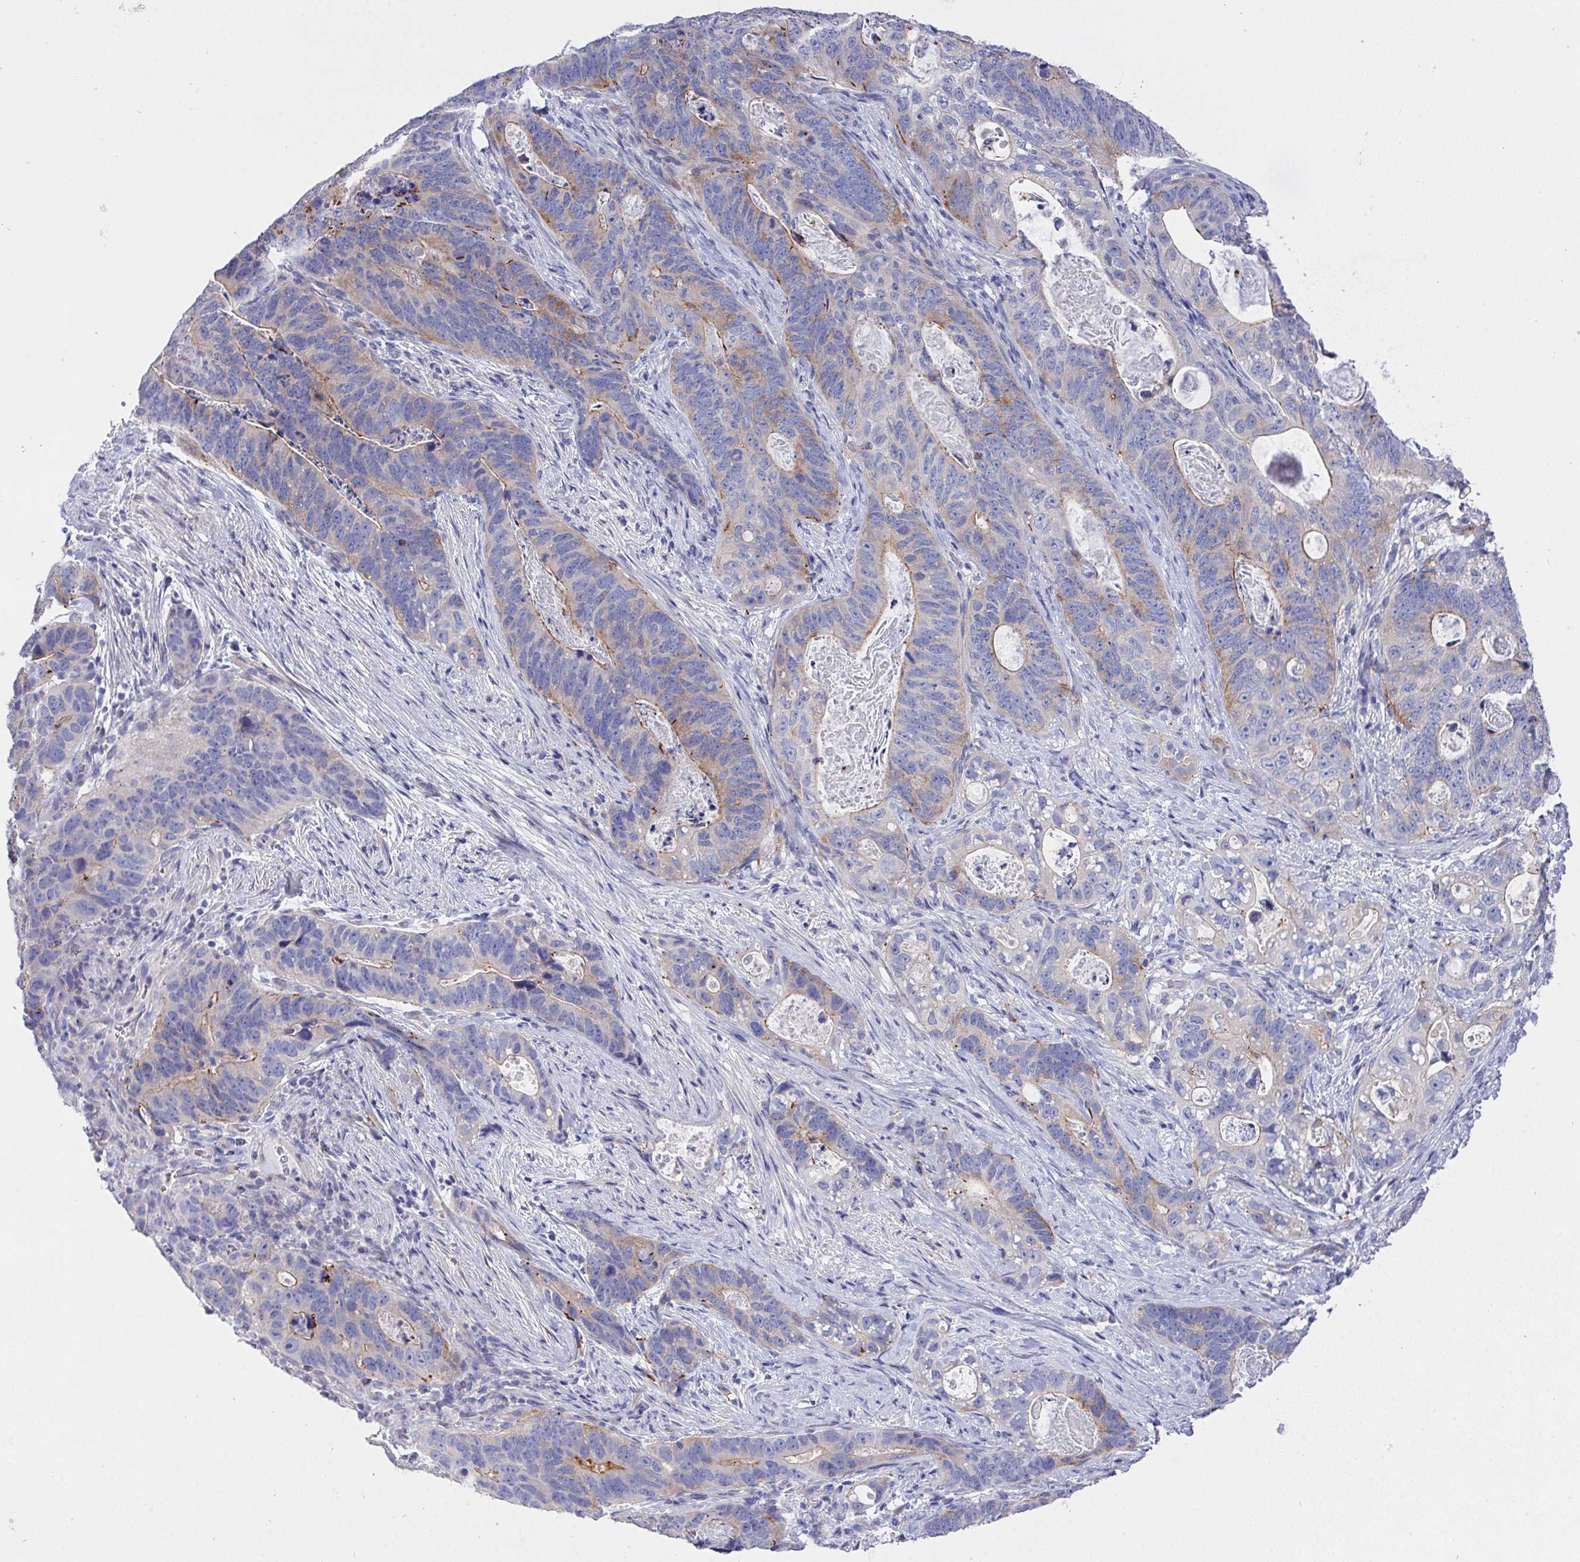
{"staining": {"intensity": "weak", "quantity": "<25%", "location": "cytoplasmic/membranous"}, "tissue": "stomach cancer", "cell_type": "Tumor cells", "image_type": "cancer", "snomed": [{"axis": "morphology", "description": "Normal tissue, NOS"}, {"axis": "morphology", "description": "Adenocarcinoma, NOS"}, {"axis": "topography", "description": "Stomach"}], "caption": "Stomach adenocarcinoma stained for a protein using immunohistochemistry demonstrates no expression tumor cells.", "gene": "PRG3", "patient": {"sex": "female", "age": 89}}